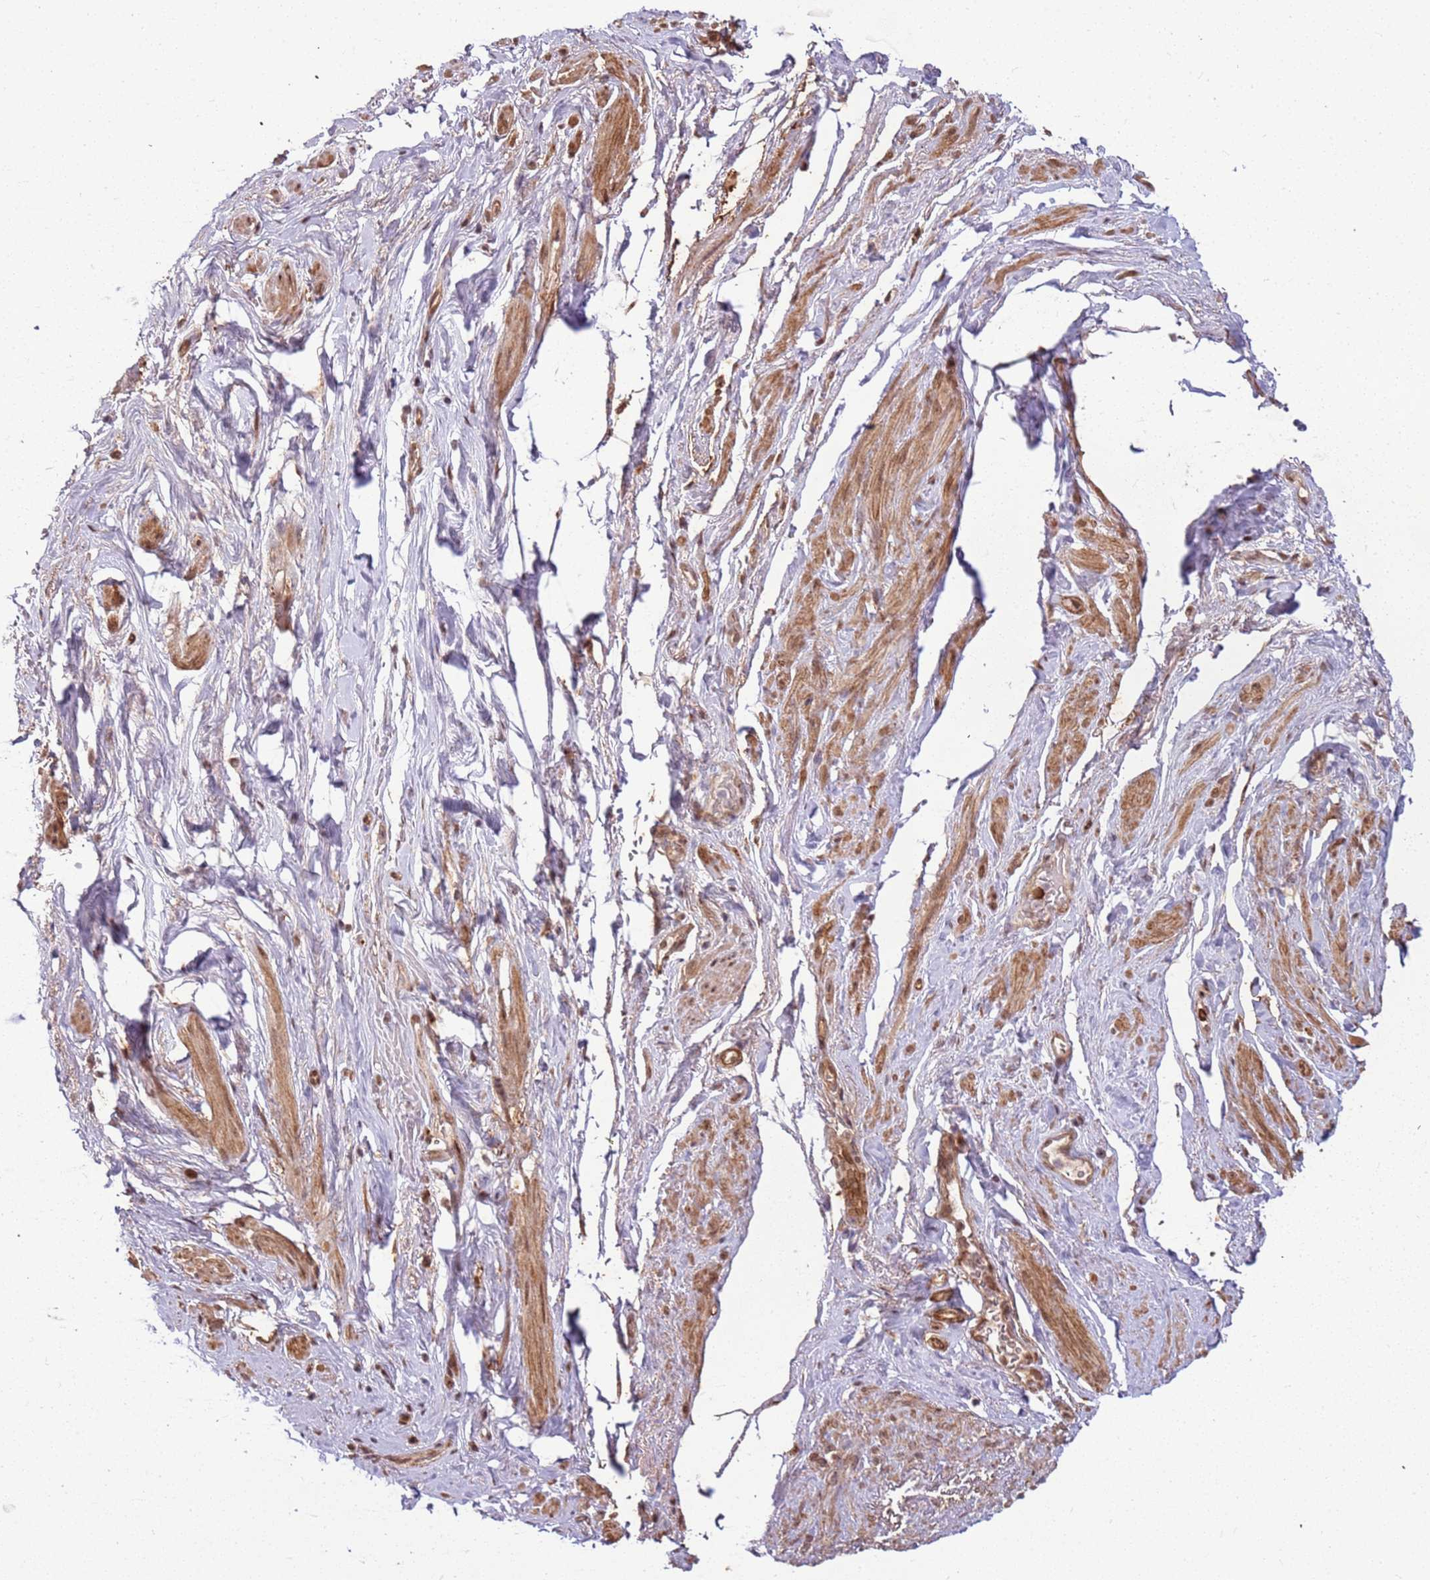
{"staining": {"intensity": "moderate", "quantity": "25%-75%", "location": "cytoplasmic/membranous,nuclear"}, "tissue": "smooth muscle", "cell_type": "Smooth muscle cells", "image_type": "normal", "snomed": [{"axis": "morphology", "description": "Normal tissue, NOS"}, {"axis": "topography", "description": "Smooth muscle"}, {"axis": "topography", "description": "Peripheral nerve tissue"}], "caption": "Immunohistochemistry photomicrograph of benign smooth muscle stained for a protein (brown), which reveals medium levels of moderate cytoplasmic/membranous,nuclear positivity in approximately 25%-75% of smooth muscle cells.", "gene": "POLR3H", "patient": {"sex": "male", "age": 69}}